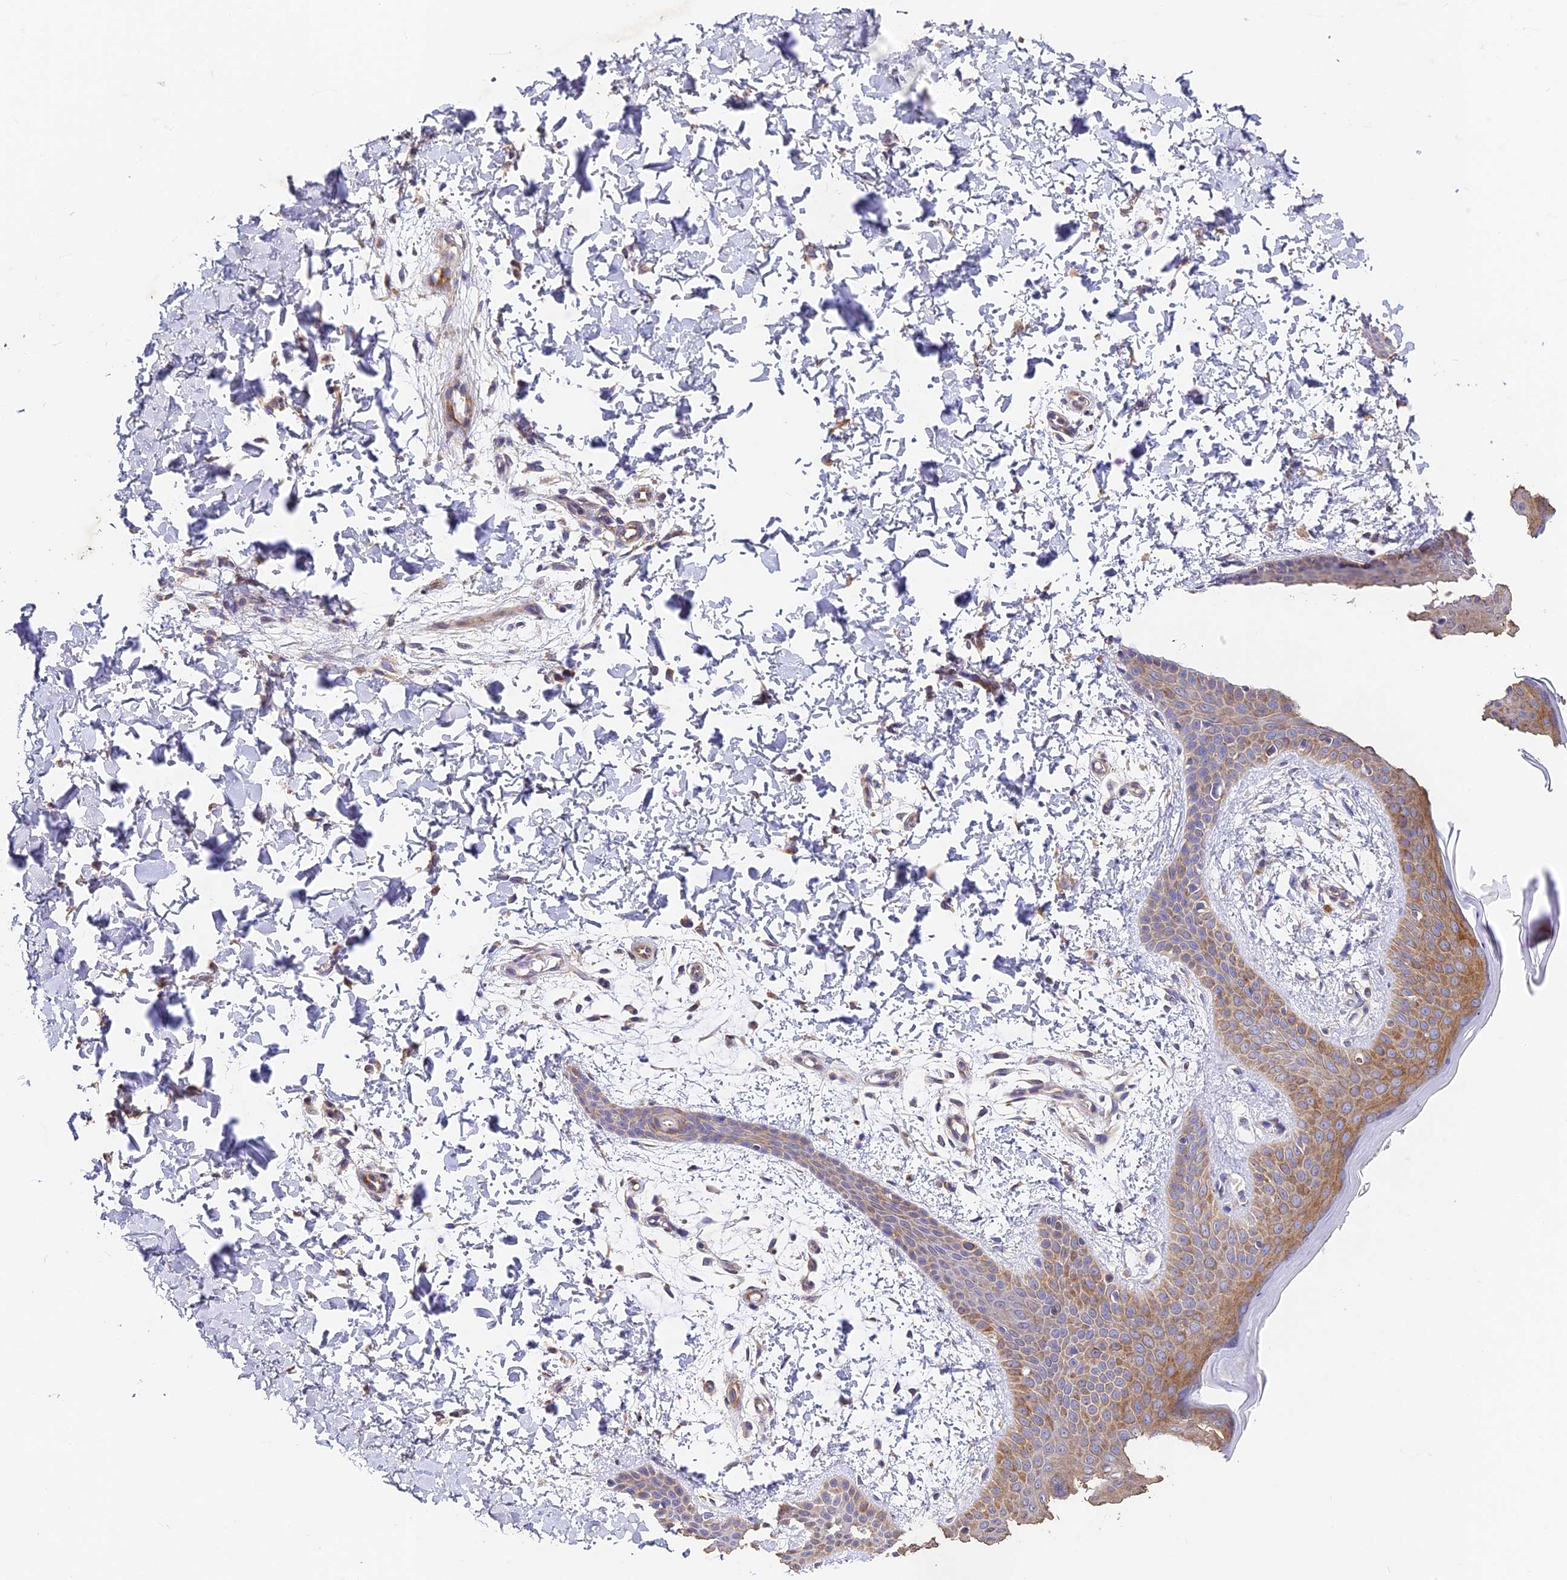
{"staining": {"intensity": "weak", "quantity": ">75%", "location": "cytoplasmic/membranous"}, "tissue": "skin", "cell_type": "Fibroblasts", "image_type": "normal", "snomed": [{"axis": "morphology", "description": "Normal tissue, NOS"}, {"axis": "topography", "description": "Skin"}], "caption": "A photomicrograph of human skin stained for a protein displays weak cytoplasmic/membranous brown staining in fibroblasts. (Brightfield microscopy of DAB IHC at high magnification).", "gene": "SLC11A1", "patient": {"sex": "male", "age": 36}}